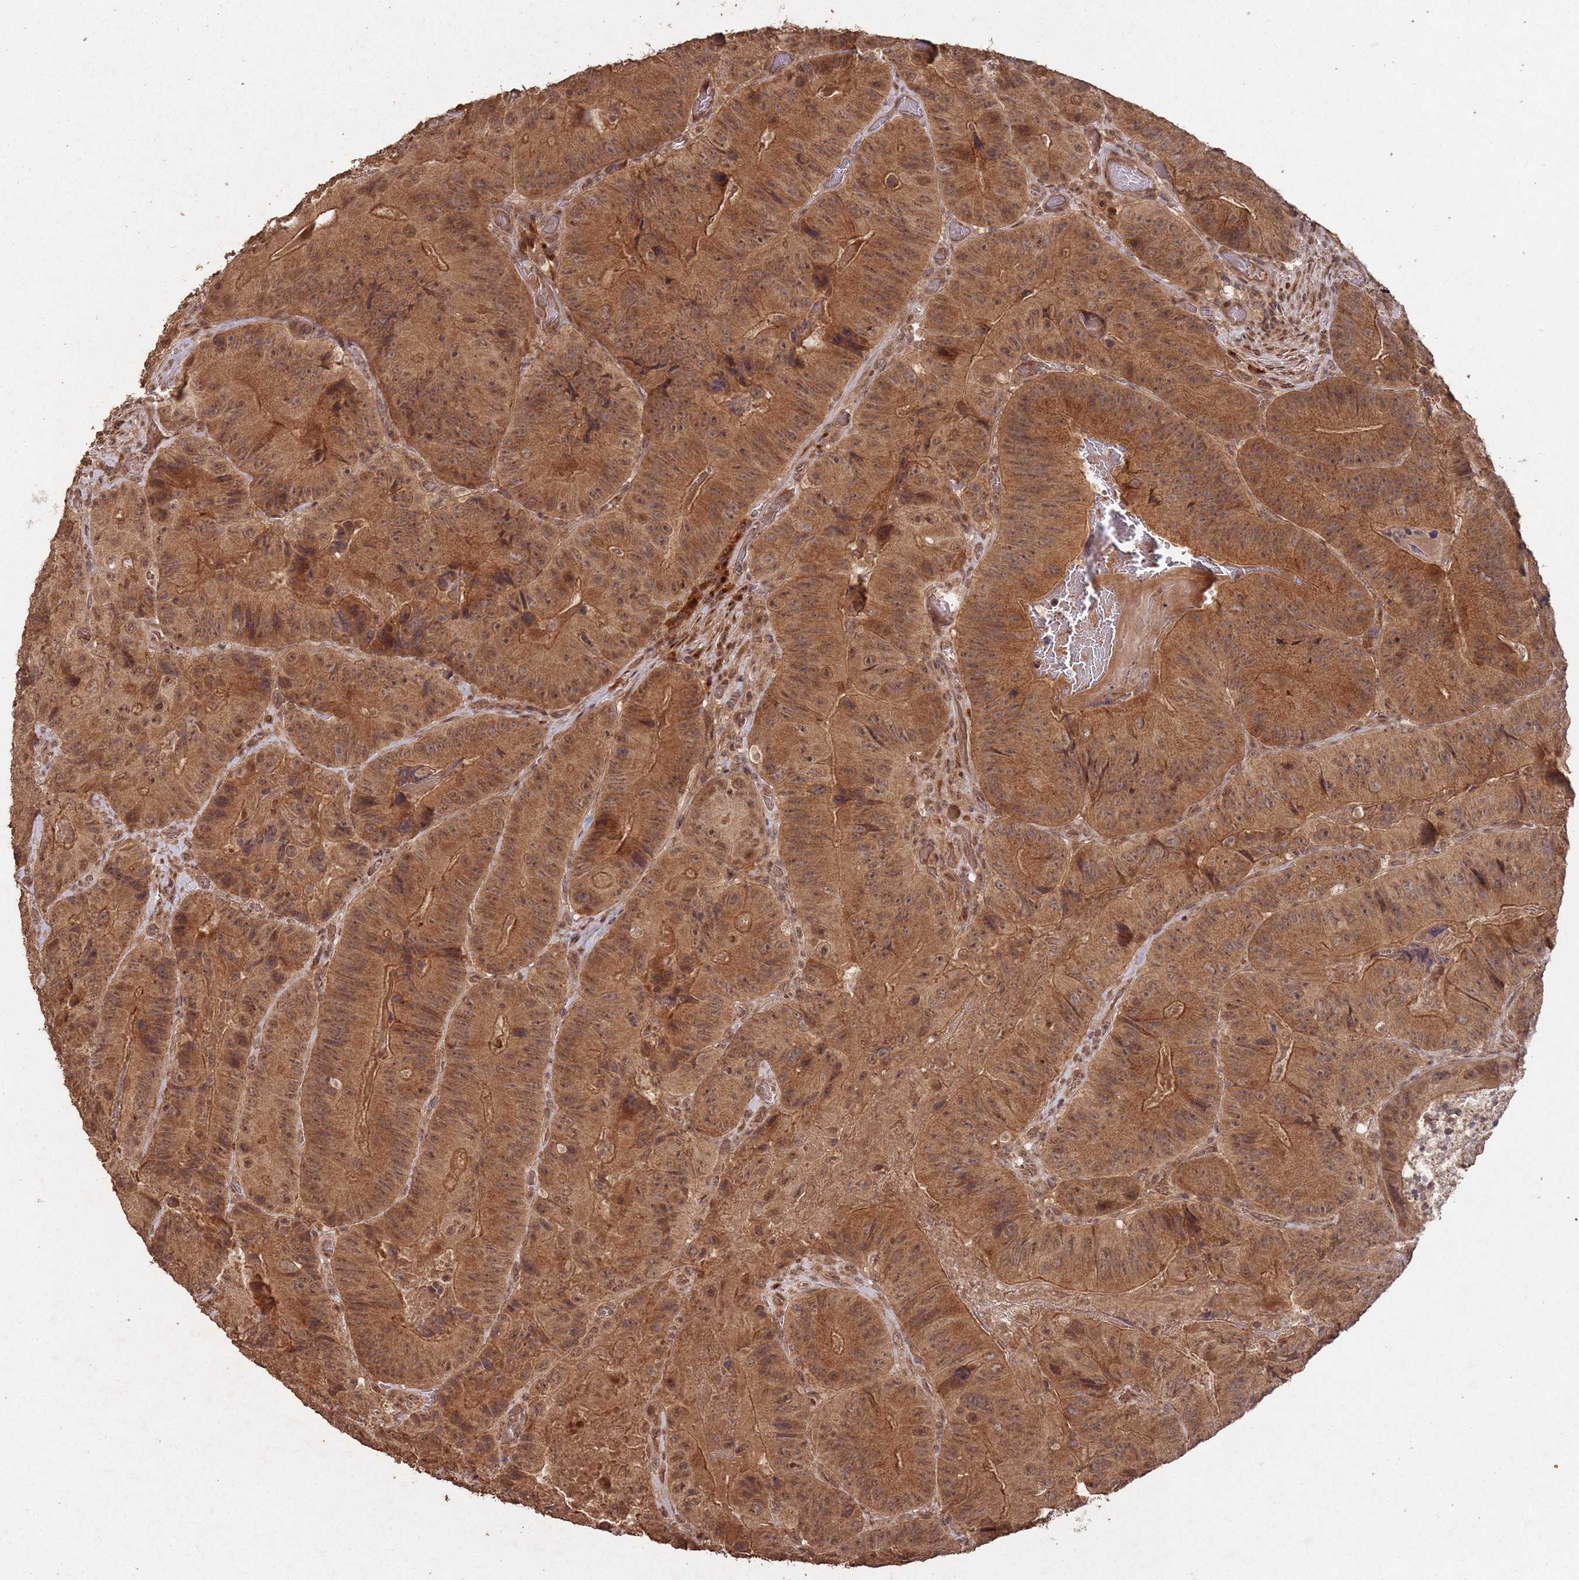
{"staining": {"intensity": "moderate", "quantity": ">75%", "location": "cytoplasmic/membranous,nuclear"}, "tissue": "colorectal cancer", "cell_type": "Tumor cells", "image_type": "cancer", "snomed": [{"axis": "morphology", "description": "Adenocarcinoma, NOS"}, {"axis": "topography", "description": "Colon"}], "caption": "Adenocarcinoma (colorectal) stained for a protein exhibits moderate cytoplasmic/membranous and nuclear positivity in tumor cells.", "gene": "FRAT1", "patient": {"sex": "female", "age": 86}}